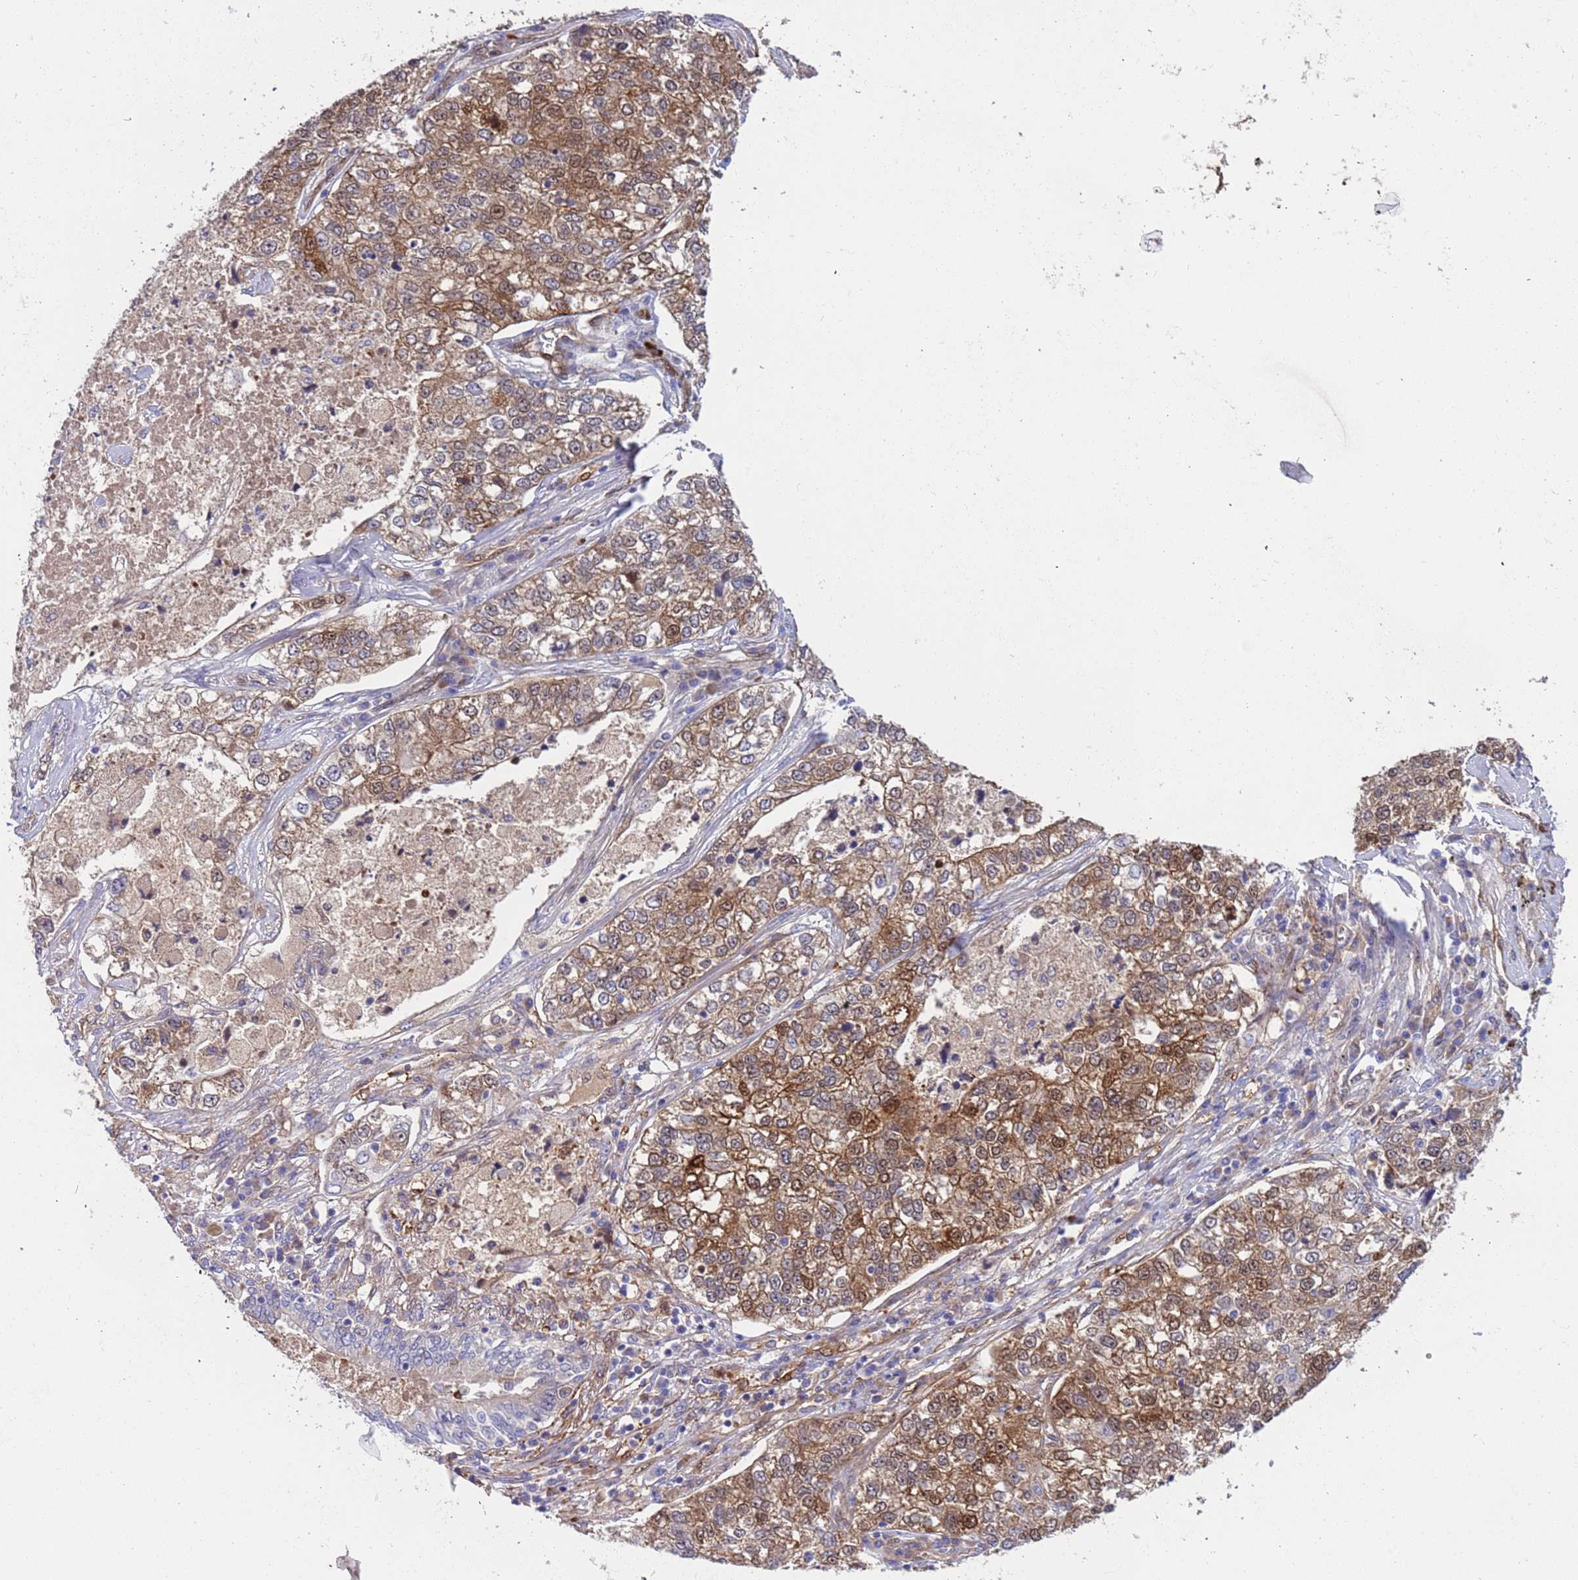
{"staining": {"intensity": "moderate", "quantity": ">75%", "location": "cytoplasmic/membranous,nuclear"}, "tissue": "lung cancer", "cell_type": "Tumor cells", "image_type": "cancer", "snomed": [{"axis": "morphology", "description": "Adenocarcinoma, NOS"}, {"axis": "topography", "description": "Lung"}], "caption": "Human adenocarcinoma (lung) stained for a protein (brown) shows moderate cytoplasmic/membranous and nuclear positive staining in approximately >75% of tumor cells.", "gene": "FOXRED1", "patient": {"sex": "male", "age": 49}}